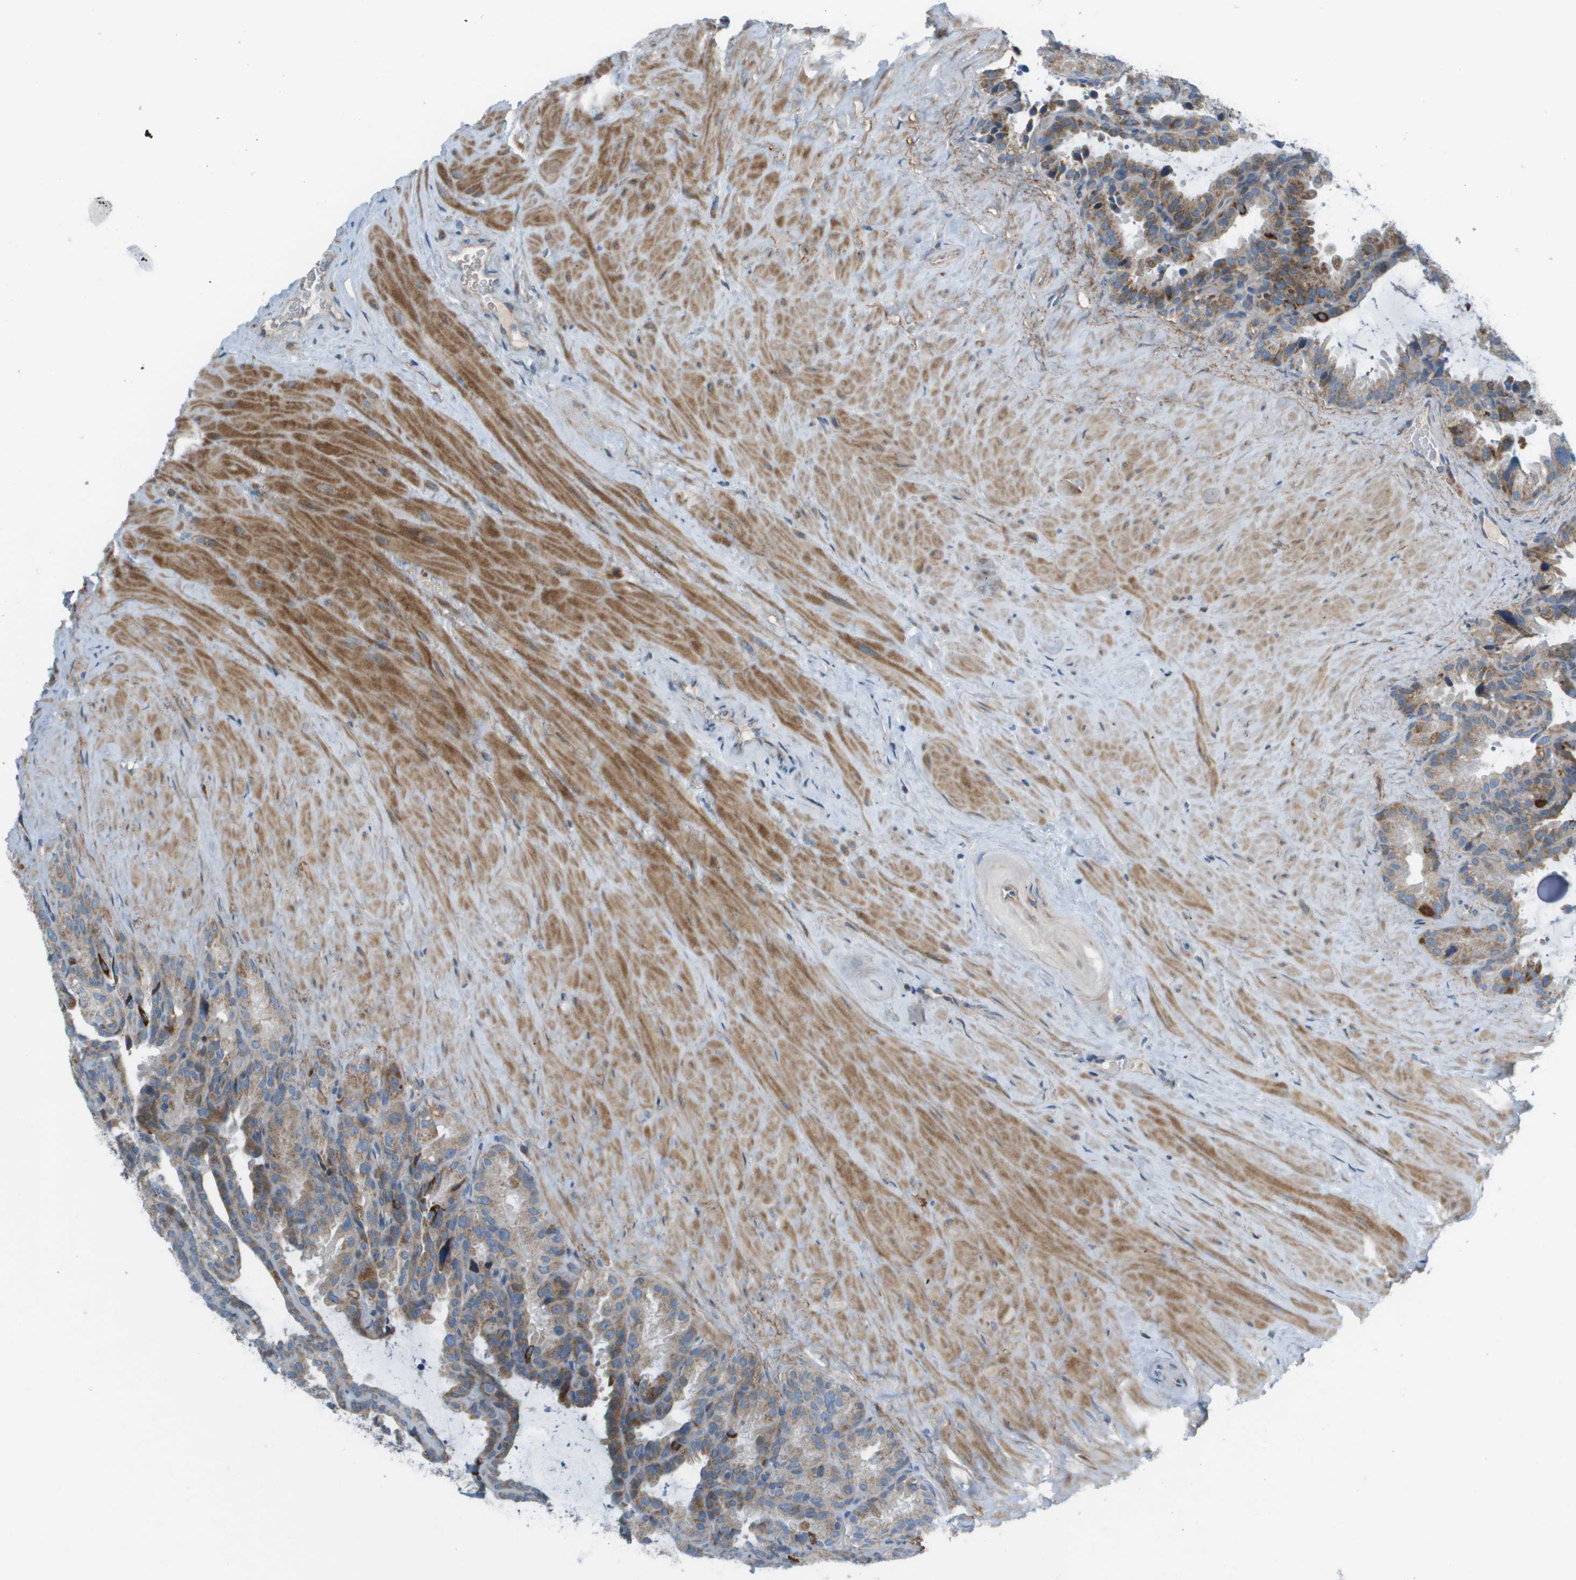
{"staining": {"intensity": "moderate", "quantity": "25%-75%", "location": "cytoplasmic/membranous"}, "tissue": "seminal vesicle", "cell_type": "Glandular cells", "image_type": "normal", "snomed": [{"axis": "morphology", "description": "Normal tissue, NOS"}, {"axis": "topography", "description": "Seminal veicle"}], "caption": "Glandular cells display medium levels of moderate cytoplasmic/membranous positivity in about 25%-75% of cells in benign human seminal vesicle.", "gene": "GALNT6", "patient": {"sex": "male", "age": 46}}